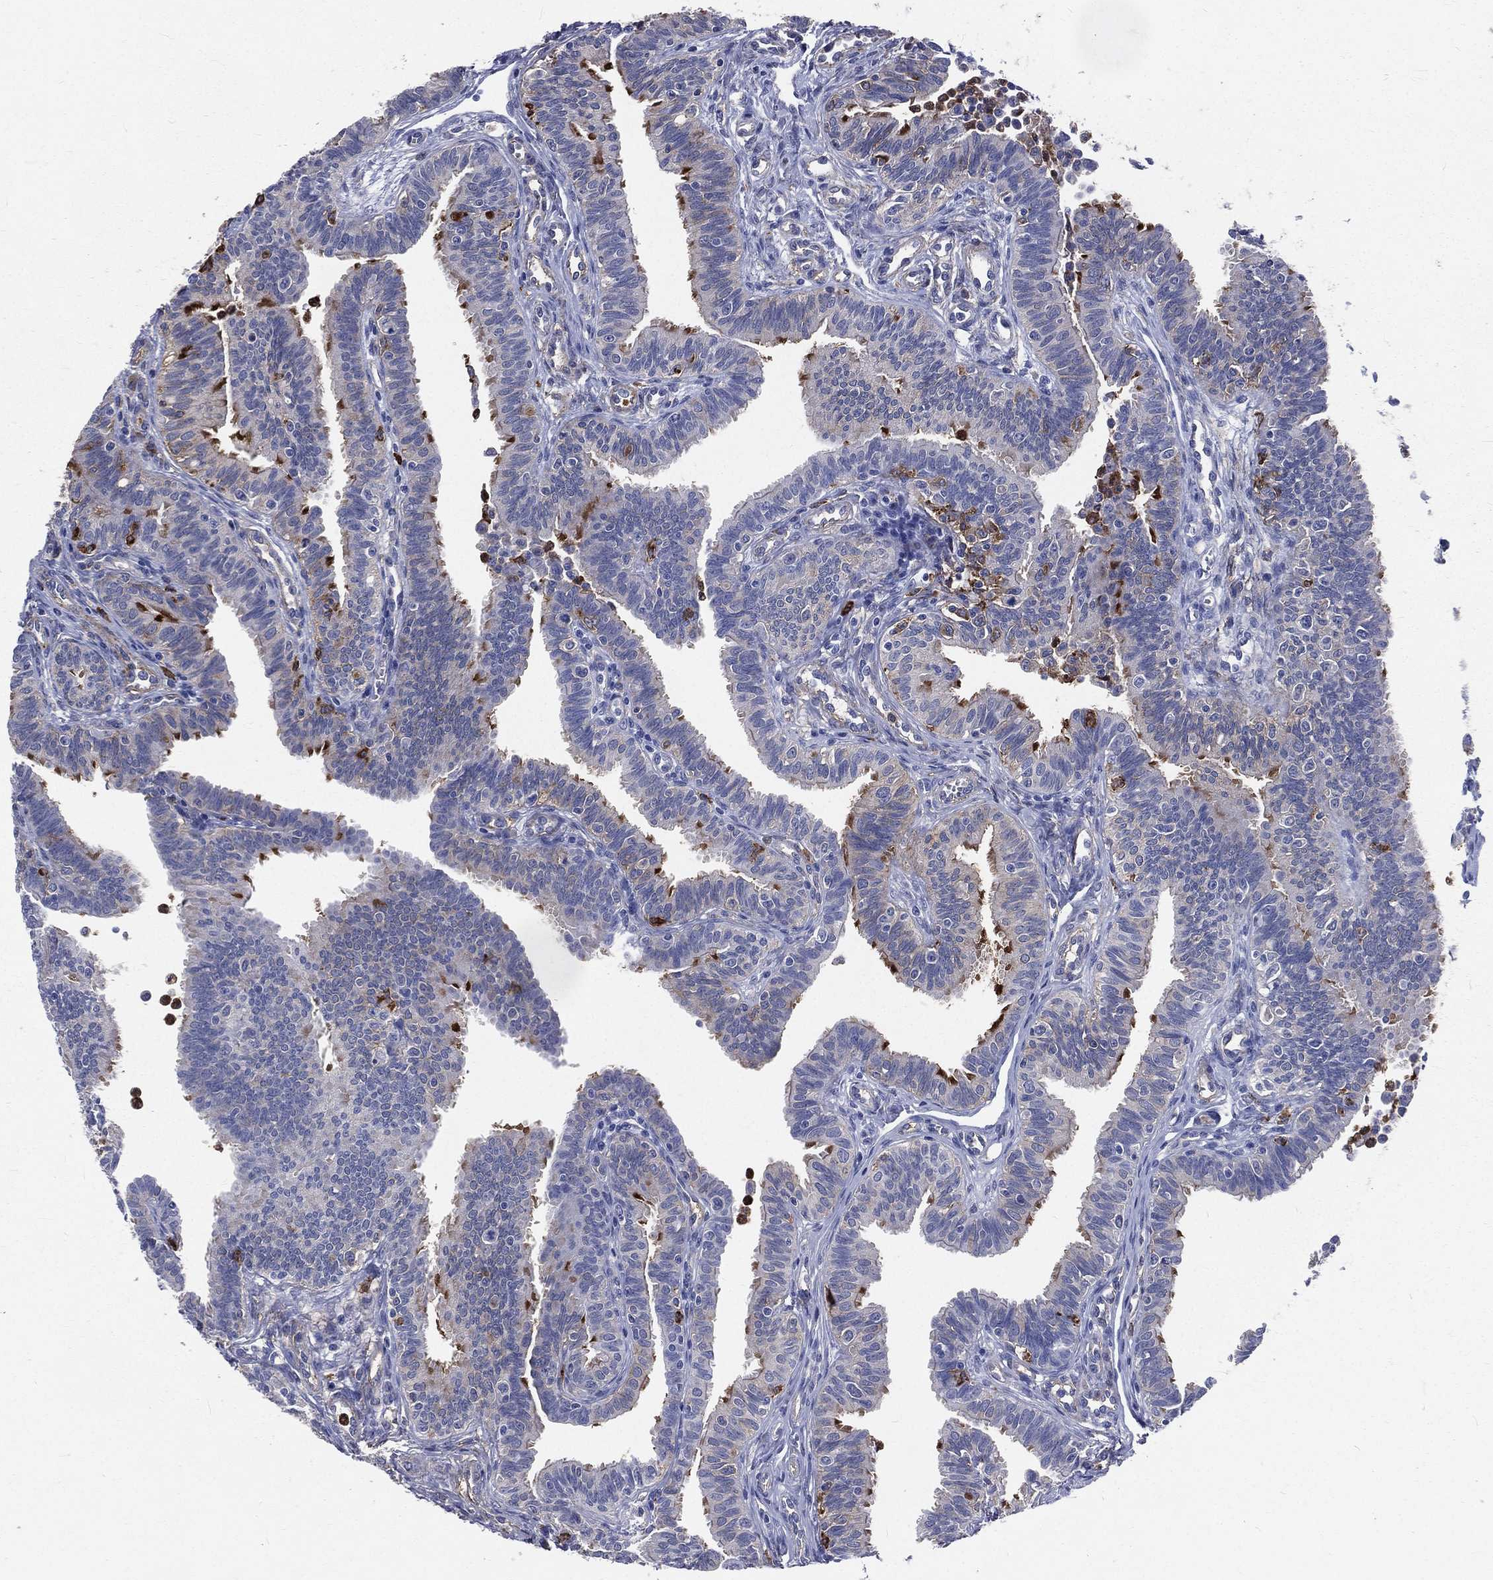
{"staining": {"intensity": "strong", "quantity": "<25%", "location": "cytoplasmic/membranous"}, "tissue": "fallopian tube", "cell_type": "Glandular cells", "image_type": "normal", "snomed": [{"axis": "morphology", "description": "Normal tissue, NOS"}, {"axis": "topography", "description": "Fallopian tube"}], "caption": "Fallopian tube stained for a protein demonstrates strong cytoplasmic/membranous positivity in glandular cells. (DAB IHC with brightfield microscopy, high magnification).", "gene": "BASP1", "patient": {"sex": "female", "age": 36}}